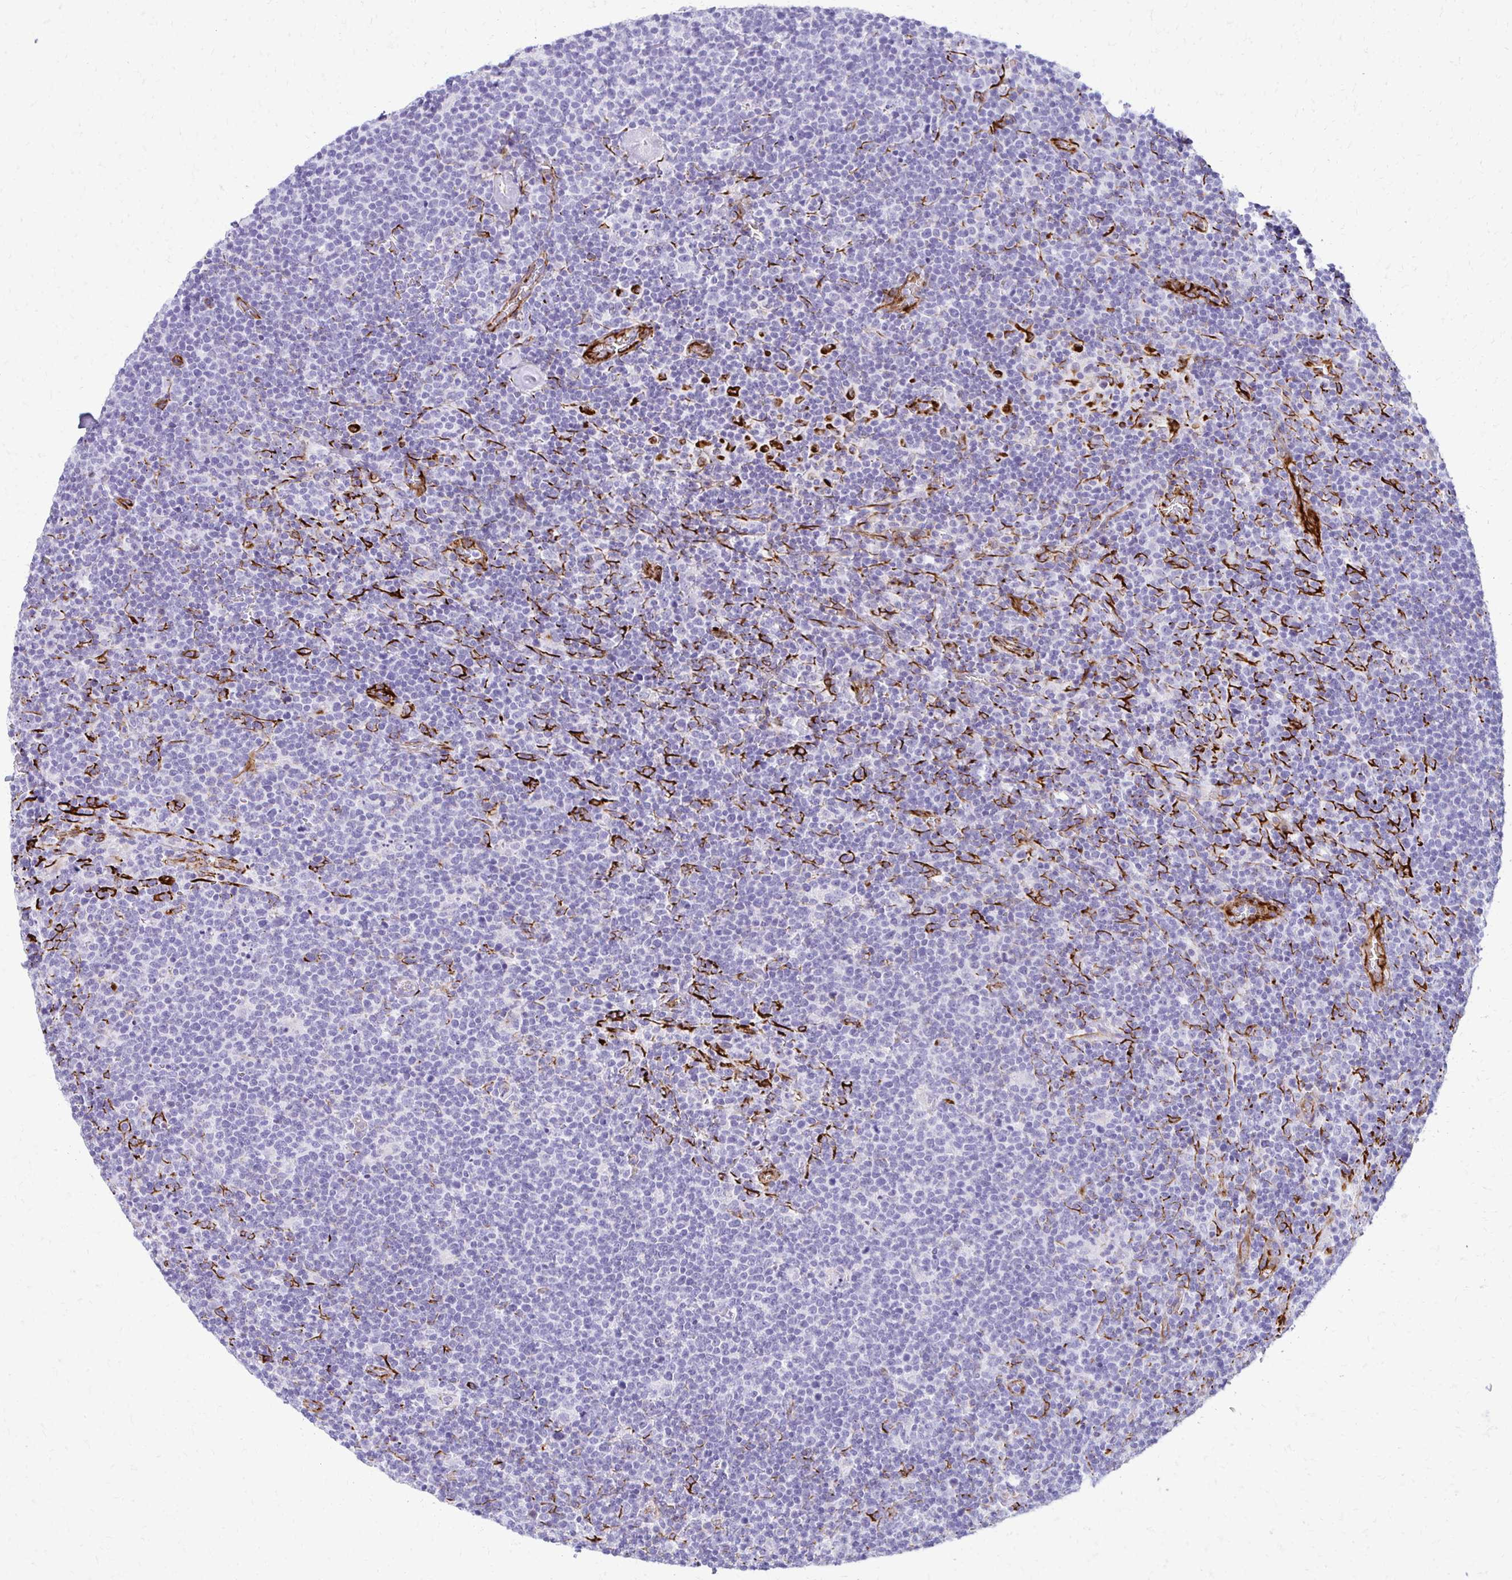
{"staining": {"intensity": "negative", "quantity": "none", "location": "none"}, "tissue": "lymphoma", "cell_type": "Tumor cells", "image_type": "cancer", "snomed": [{"axis": "morphology", "description": "Malignant lymphoma, non-Hodgkin's type, High grade"}, {"axis": "topography", "description": "Lymph node"}], "caption": "Human high-grade malignant lymphoma, non-Hodgkin's type stained for a protein using immunohistochemistry displays no expression in tumor cells.", "gene": "TMEM54", "patient": {"sex": "male", "age": 61}}